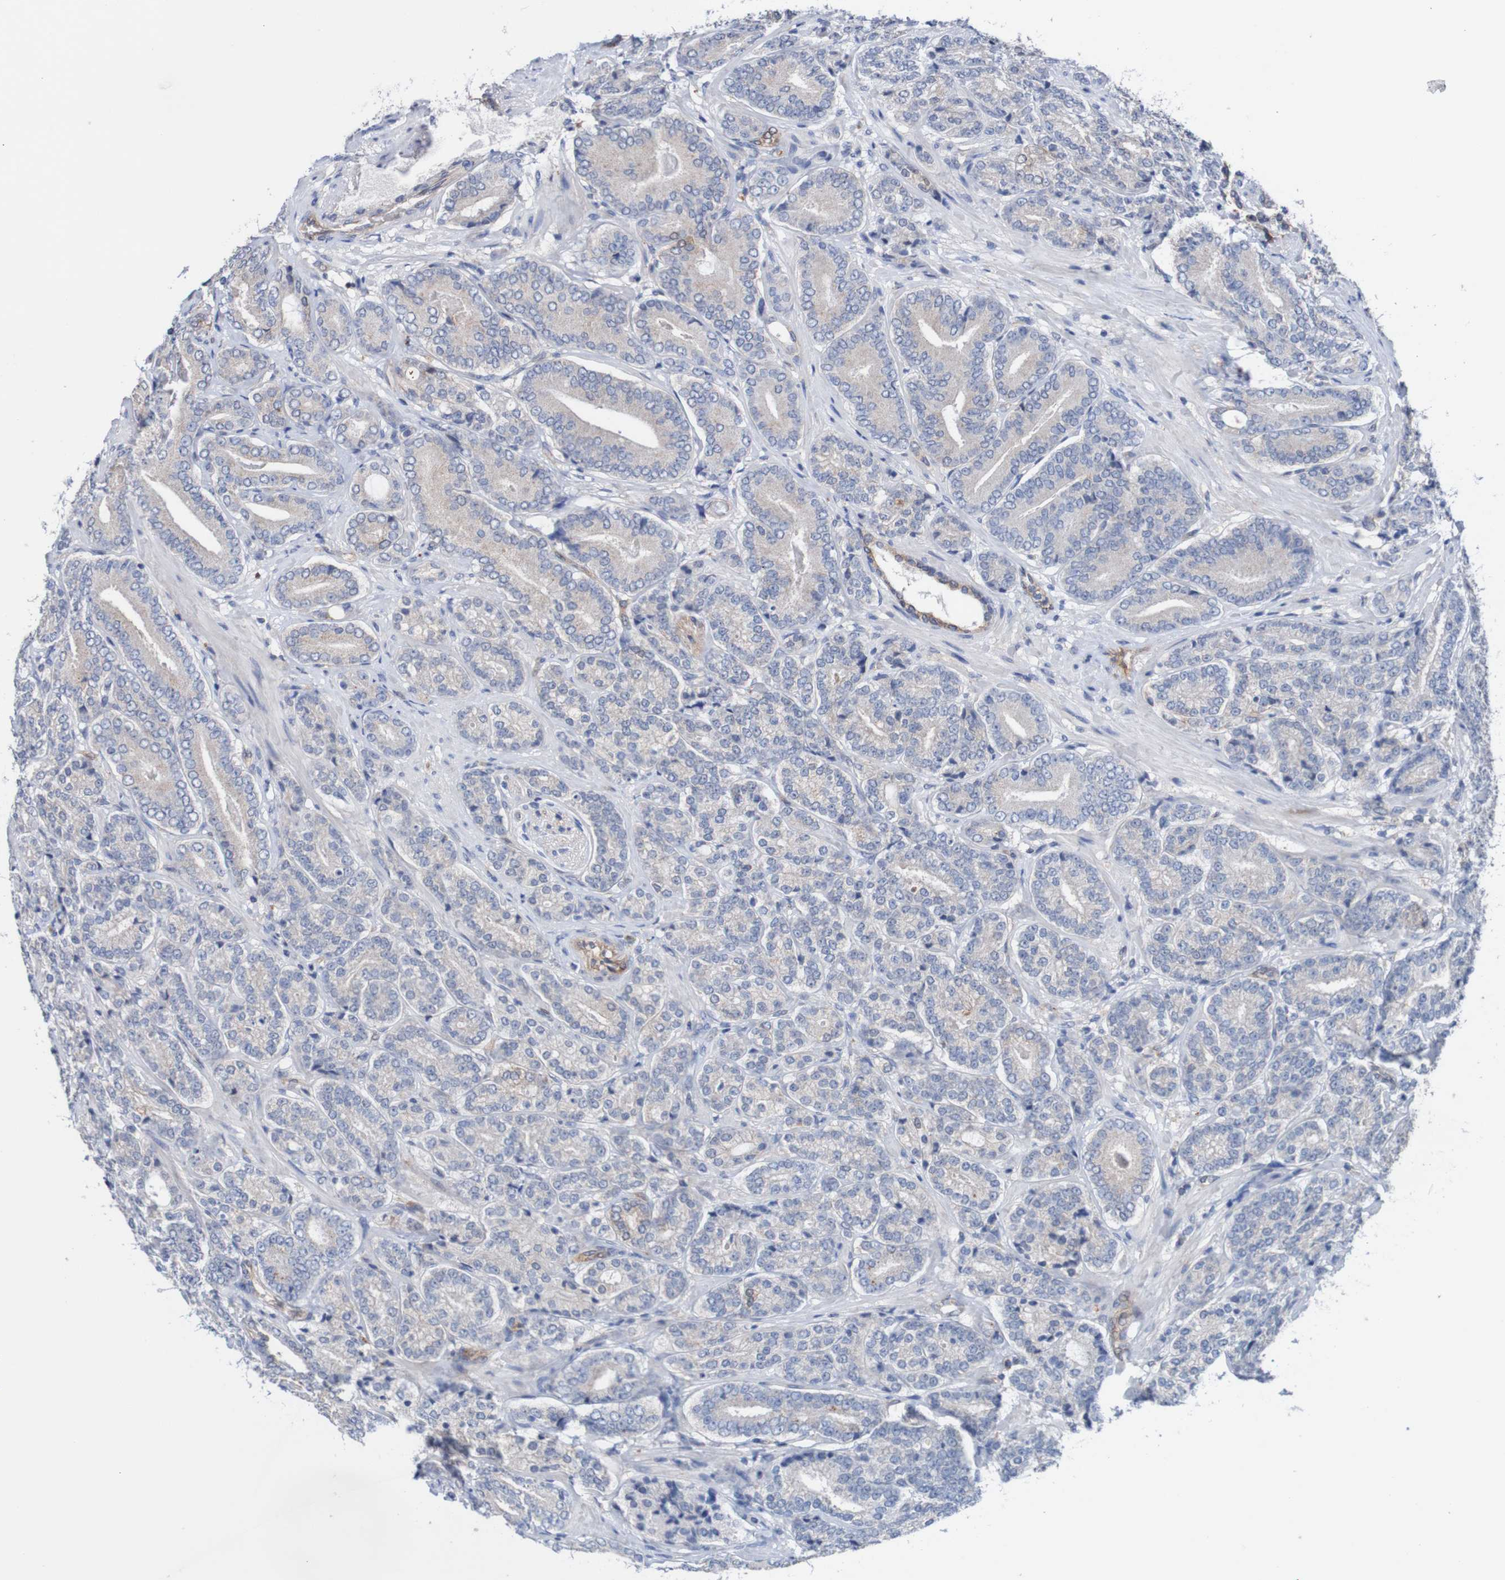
{"staining": {"intensity": "negative", "quantity": "none", "location": "none"}, "tissue": "prostate cancer", "cell_type": "Tumor cells", "image_type": "cancer", "snomed": [{"axis": "morphology", "description": "Adenocarcinoma, High grade"}, {"axis": "topography", "description": "Prostate"}], "caption": "High power microscopy micrograph of an immunohistochemistry histopathology image of prostate high-grade adenocarcinoma, revealing no significant expression in tumor cells.", "gene": "RIGI", "patient": {"sex": "male", "age": 61}}